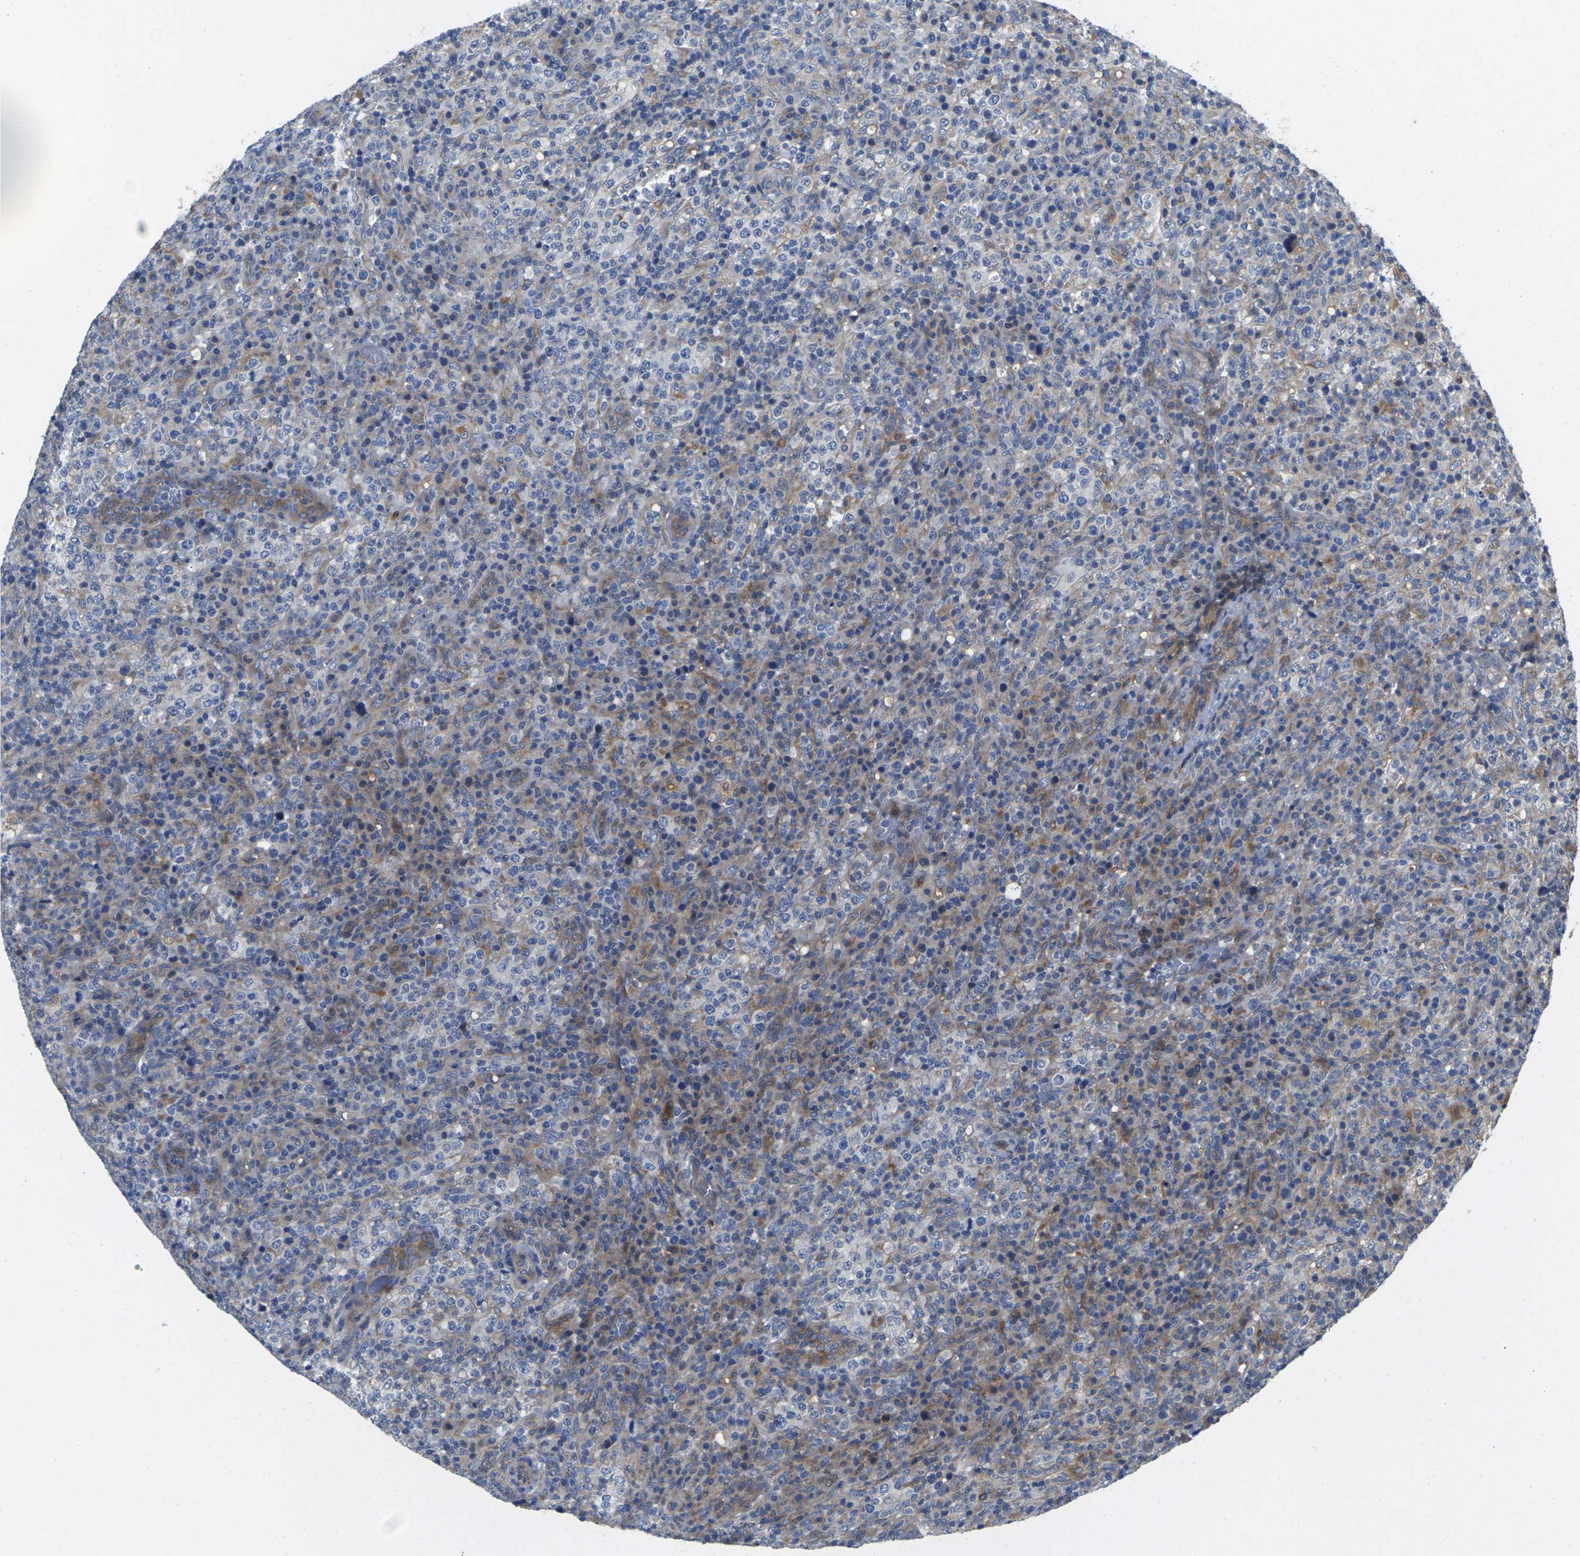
{"staining": {"intensity": "moderate", "quantity": "<25%", "location": "cytoplasmic/membranous"}, "tissue": "lymphoma", "cell_type": "Tumor cells", "image_type": "cancer", "snomed": [{"axis": "morphology", "description": "Malignant lymphoma, non-Hodgkin's type, High grade"}, {"axis": "topography", "description": "Lymph node"}], "caption": "IHC (DAB) staining of lymphoma shows moderate cytoplasmic/membranous protein expression in about <25% of tumor cells.", "gene": "SCNN1A", "patient": {"sex": "female", "age": 76}}